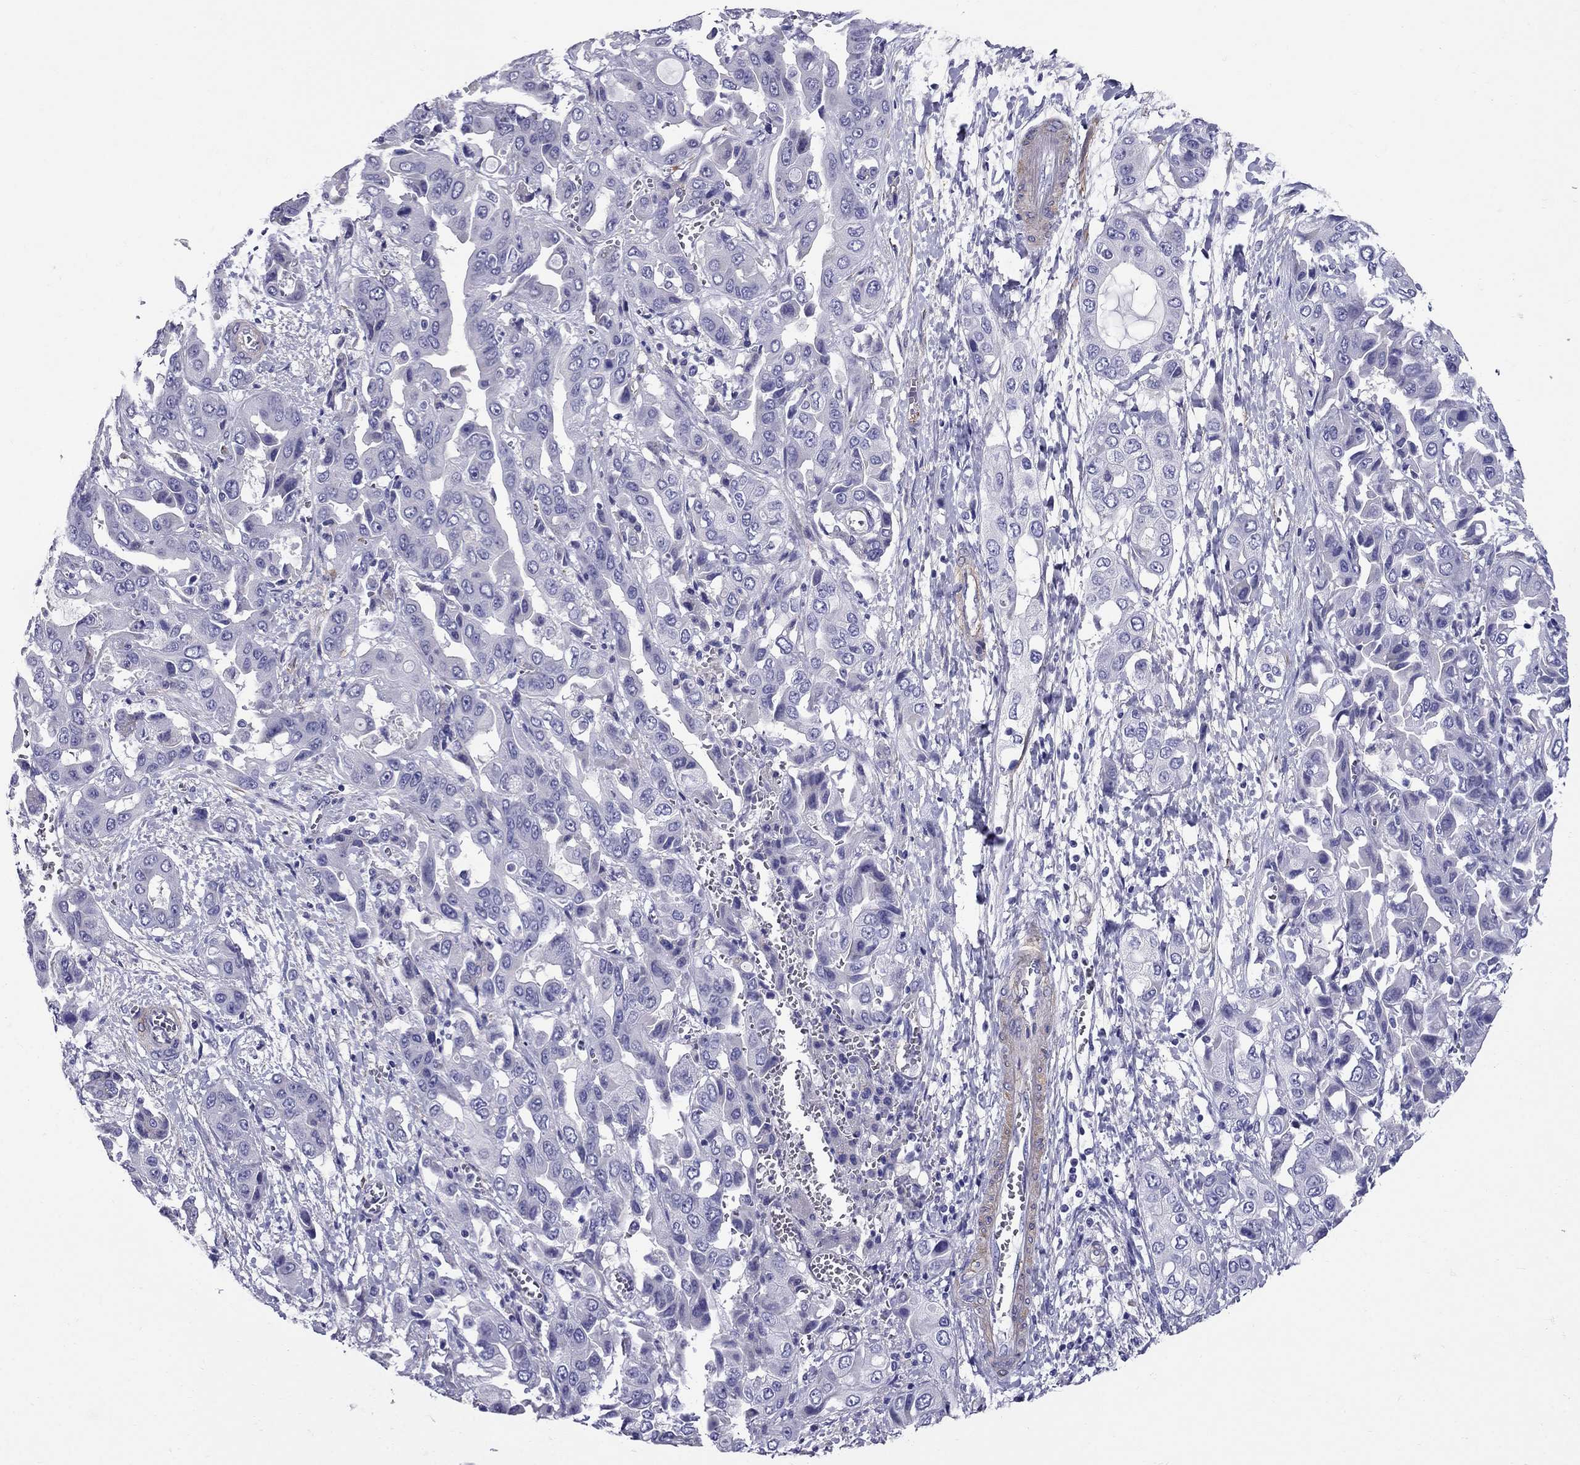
{"staining": {"intensity": "negative", "quantity": "none", "location": "none"}, "tissue": "liver cancer", "cell_type": "Tumor cells", "image_type": "cancer", "snomed": [{"axis": "morphology", "description": "Cholangiocarcinoma"}, {"axis": "topography", "description": "Liver"}], "caption": "IHC photomicrograph of neoplastic tissue: human liver cholangiocarcinoma stained with DAB (3,3'-diaminobenzidine) exhibits no significant protein staining in tumor cells.", "gene": "GPR50", "patient": {"sex": "female", "age": 52}}